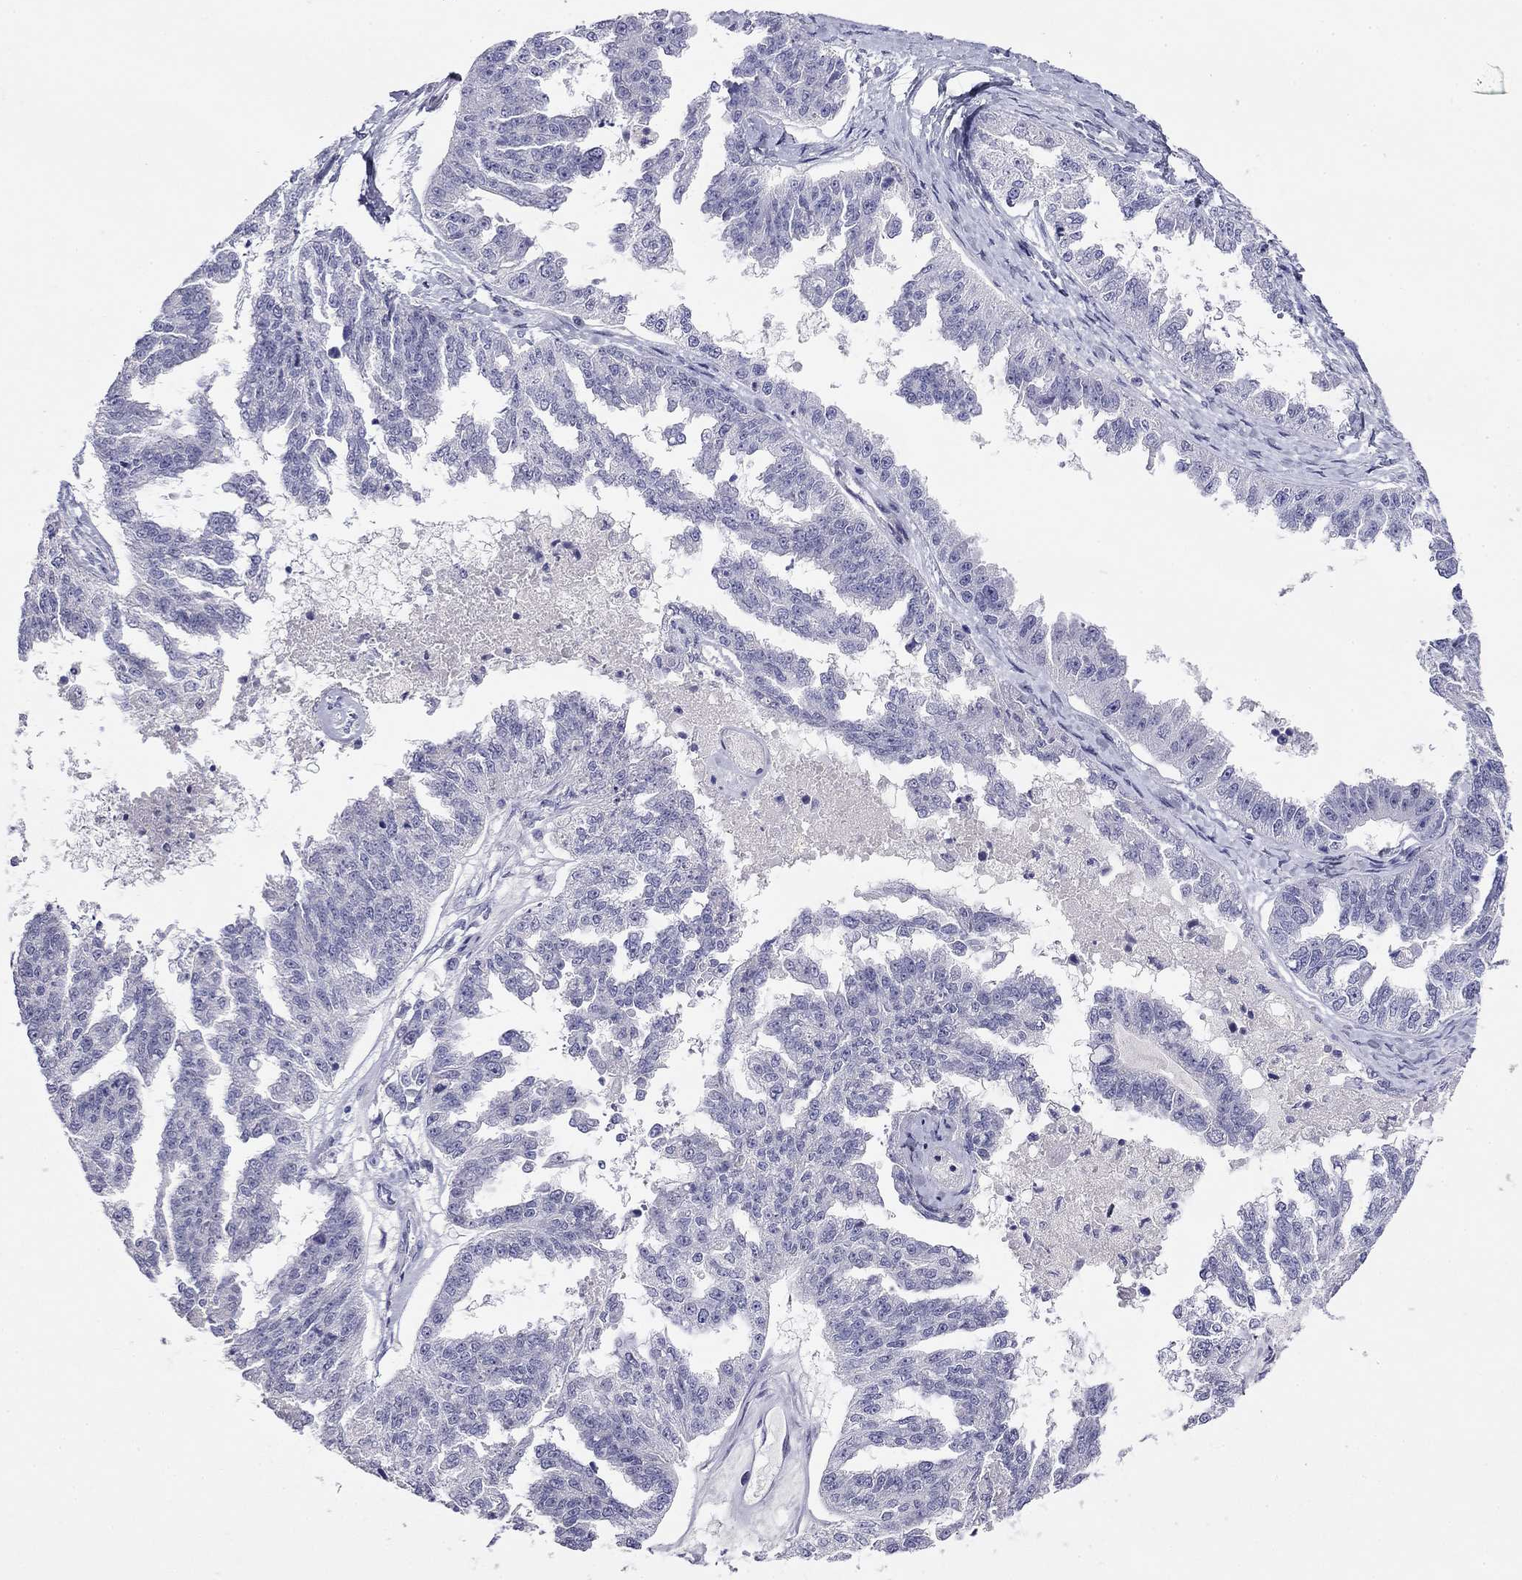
{"staining": {"intensity": "negative", "quantity": "none", "location": "none"}, "tissue": "ovarian cancer", "cell_type": "Tumor cells", "image_type": "cancer", "snomed": [{"axis": "morphology", "description": "Cystadenocarcinoma, serous, NOS"}, {"axis": "topography", "description": "Ovary"}], "caption": "The micrograph displays no significant positivity in tumor cells of serous cystadenocarcinoma (ovarian). (DAB IHC visualized using brightfield microscopy, high magnification).", "gene": "RTL1", "patient": {"sex": "female", "age": 58}}